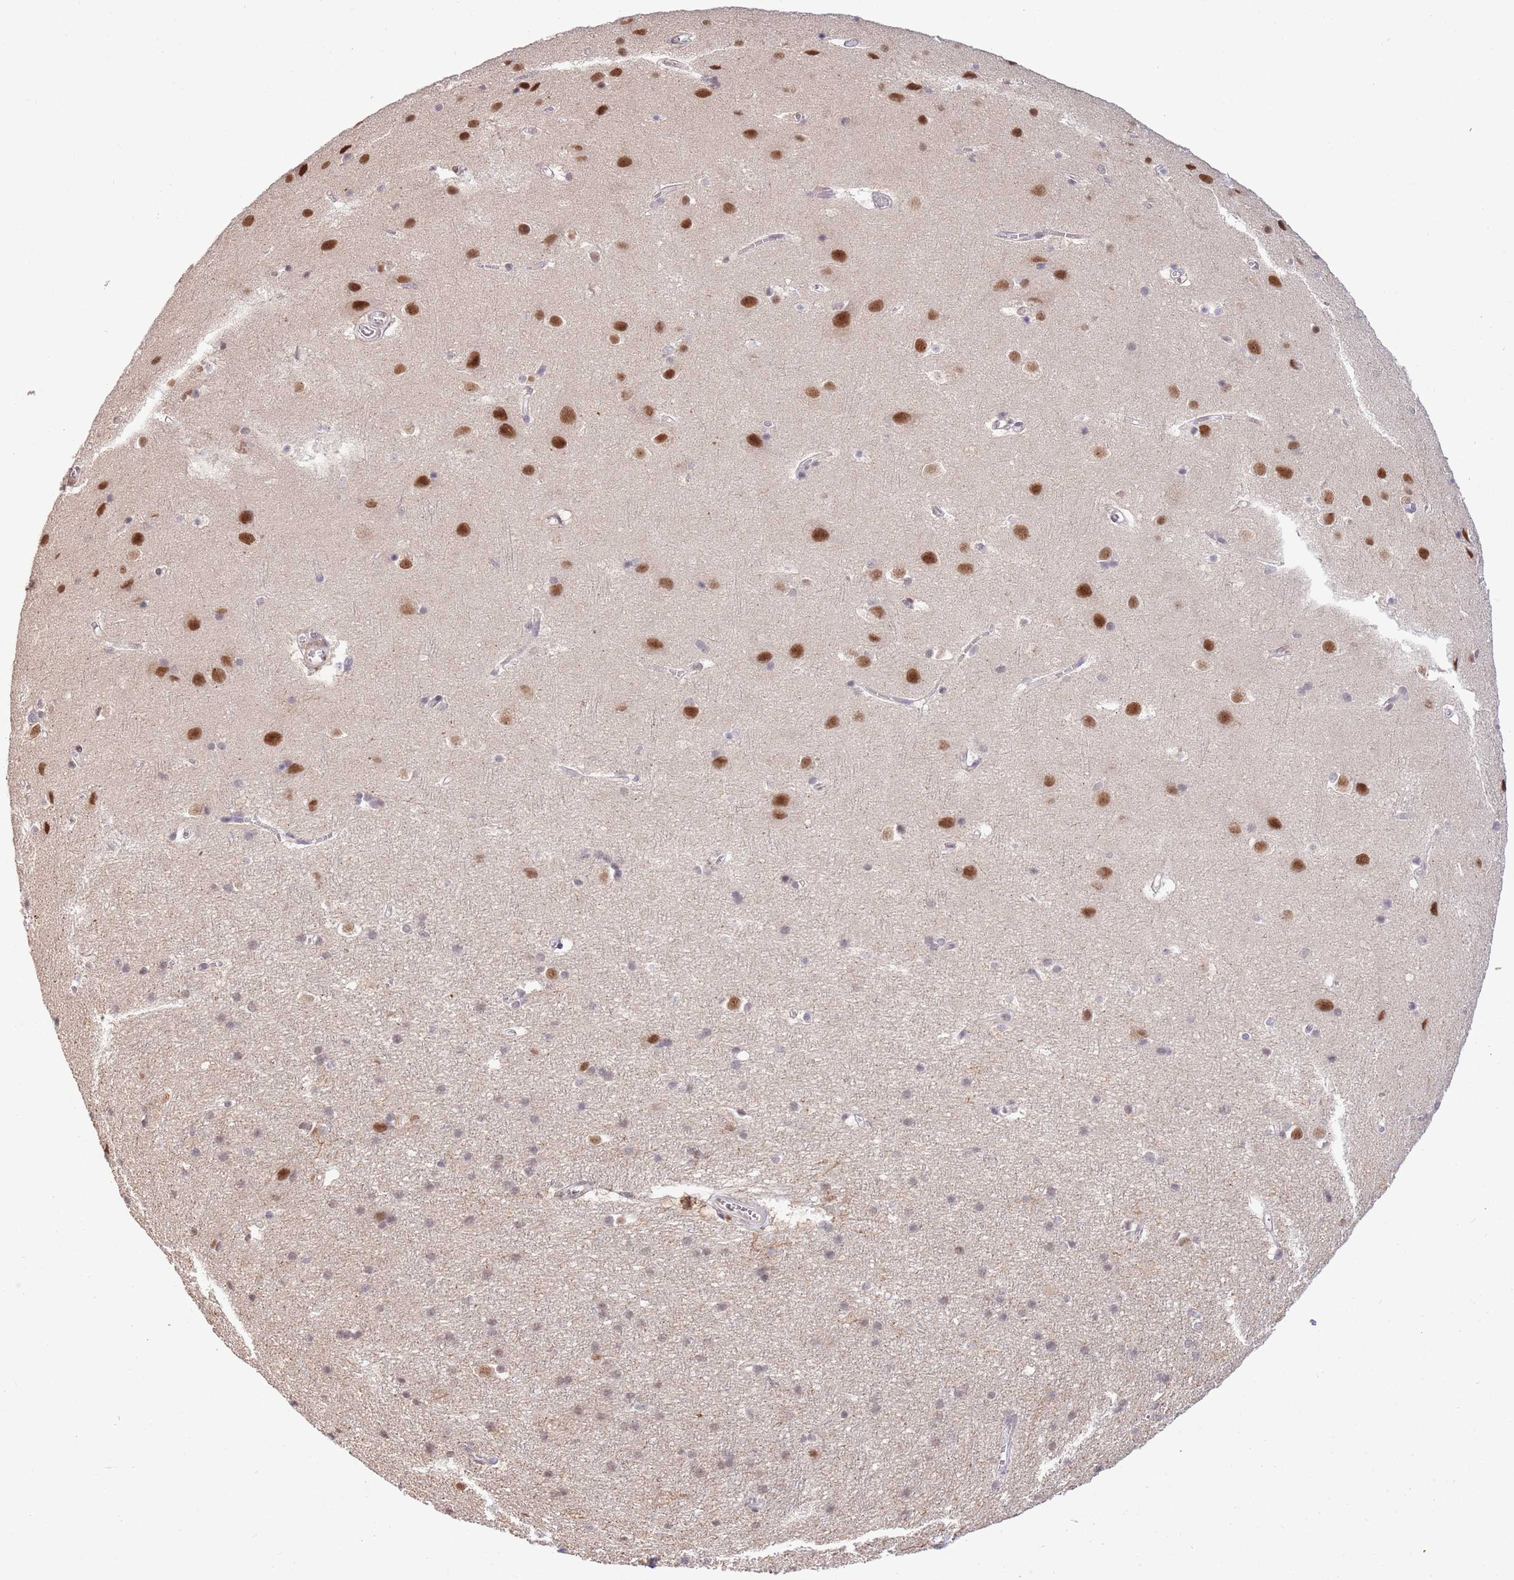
{"staining": {"intensity": "negative", "quantity": "none", "location": "none"}, "tissue": "cerebral cortex", "cell_type": "Endothelial cells", "image_type": "normal", "snomed": [{"axis": "morphology", "description": "Normal tissue, NOS"}, {"axis": "topography", "description": "Cerebral cortex"}], "caption": "Cerebral cortex stained for a protein using IHC shows no positivity endothelial cells.", "gene": "ZBTB7A", "patient": {"sex": "male", "age": 54}}